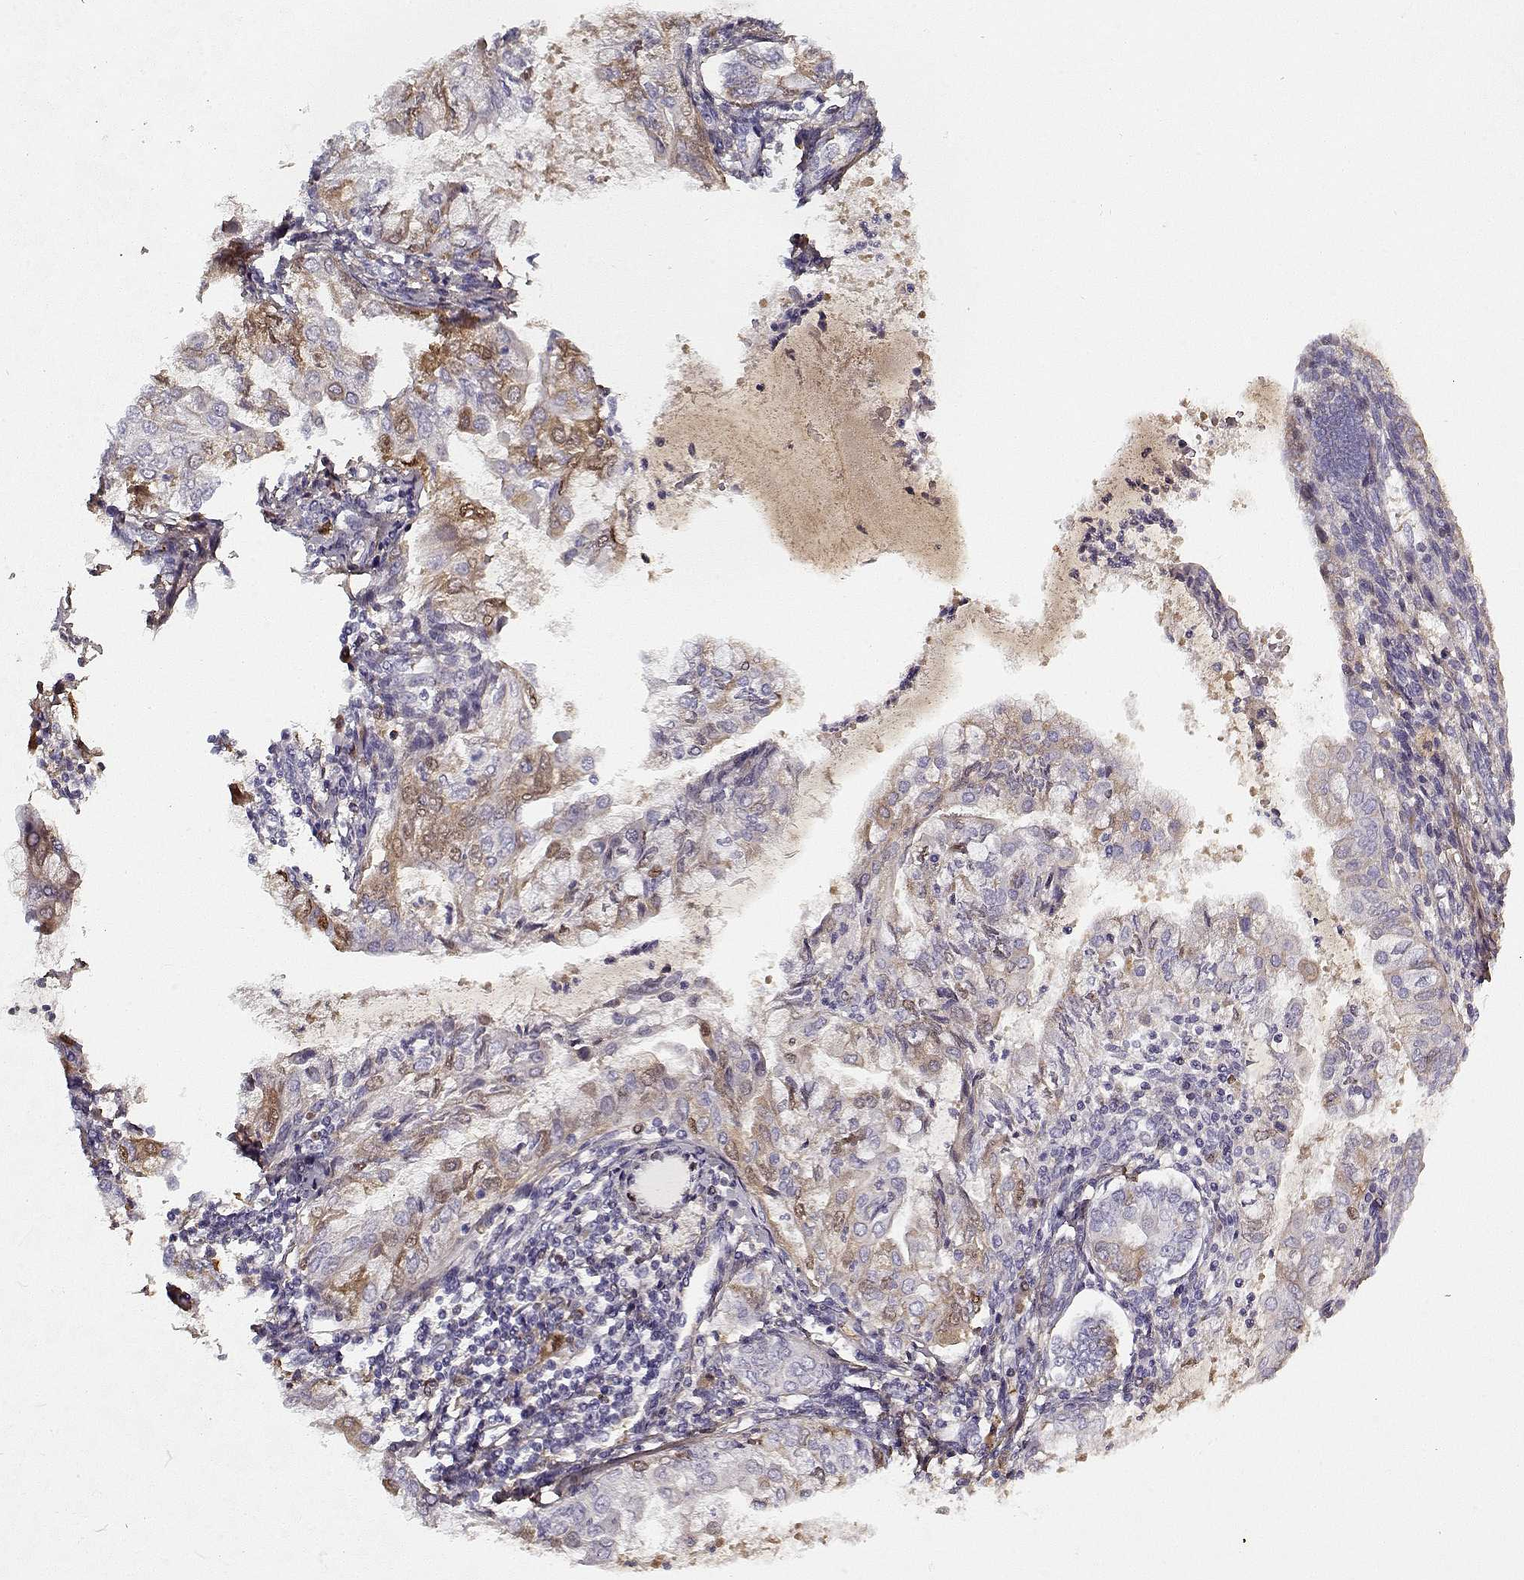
{"staining": {"intensity": "moderate", "quantity": "<25%", "location": "cytoplasmic/membranous"}, "tissue": "endometrial cancer", "cell_type": "Tumor cells", "image_type": "cancer", "snomed": [{"axis": "morphology", "description": "Adenocarcinoma, NOS"}, {"axis": "topography", "description": "Endometrium"}], "caption": "Immunohistochemical staining of human endometrial cancer demonstrates moderate cytoplasmic/membranous protein expression in about <25% of tumor cells.", "gene": "LUM", "patient": {"sex": "female", "age": 68}}